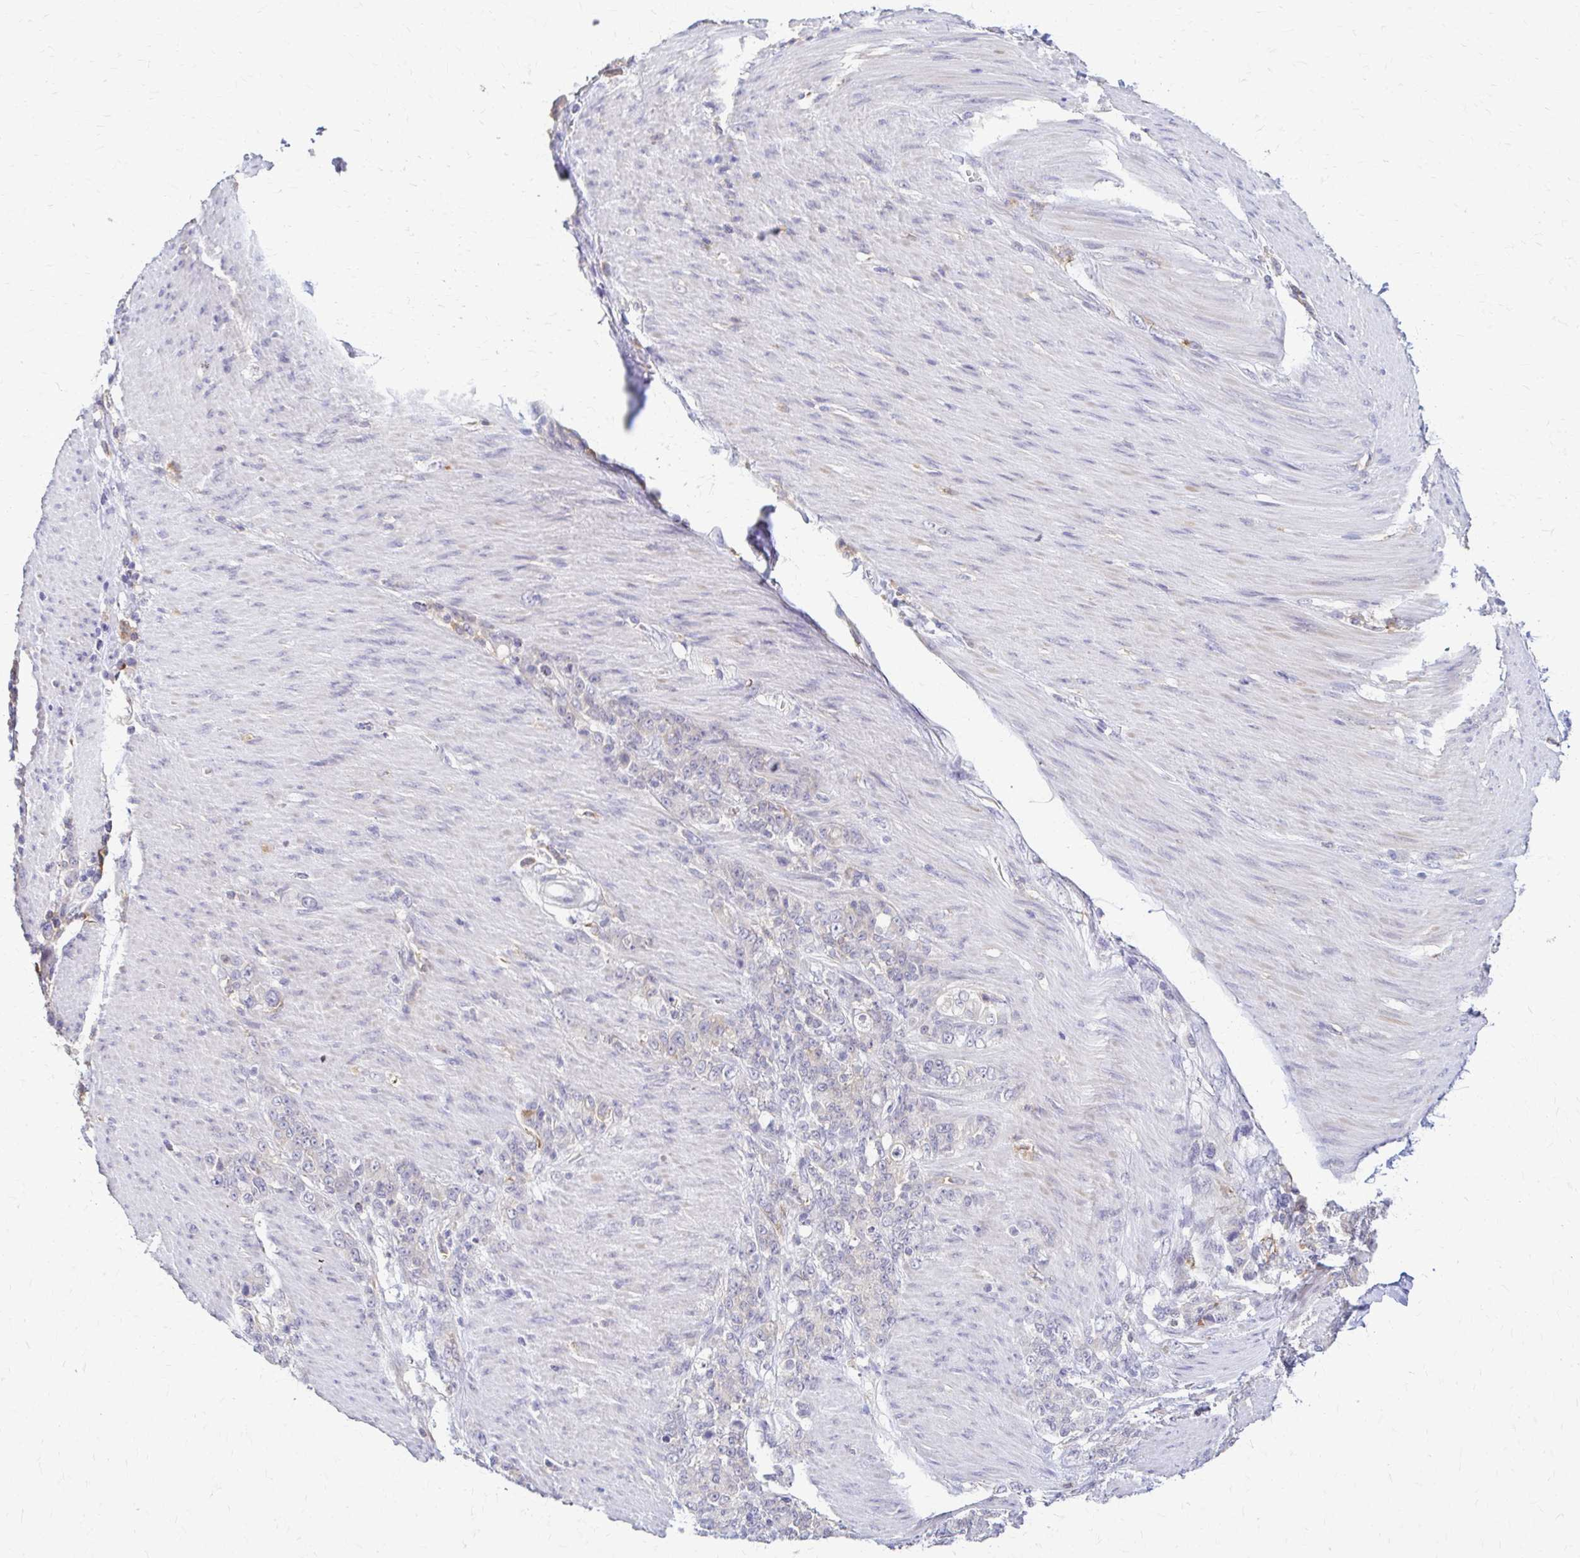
{"staining": {"intensity": "negative", "quantity": "none", "location": "none"}, "tissue": "stomach cancer", "cell_type": "Tumor cells", "image_type": "cancer", "snomed": [{"axis": "morphology", "description": "Adenocarcinoma, NOS"}, {"axis": "topography", "description": "Stomach"}], "caption": "Immunohistochemical staining of stomach cancer (adenocarcinoma) demonstrates no significant positivity in tumor cells.", "gene": "PIK3AP1", "patient": {"sex": "female", "age": 79}}